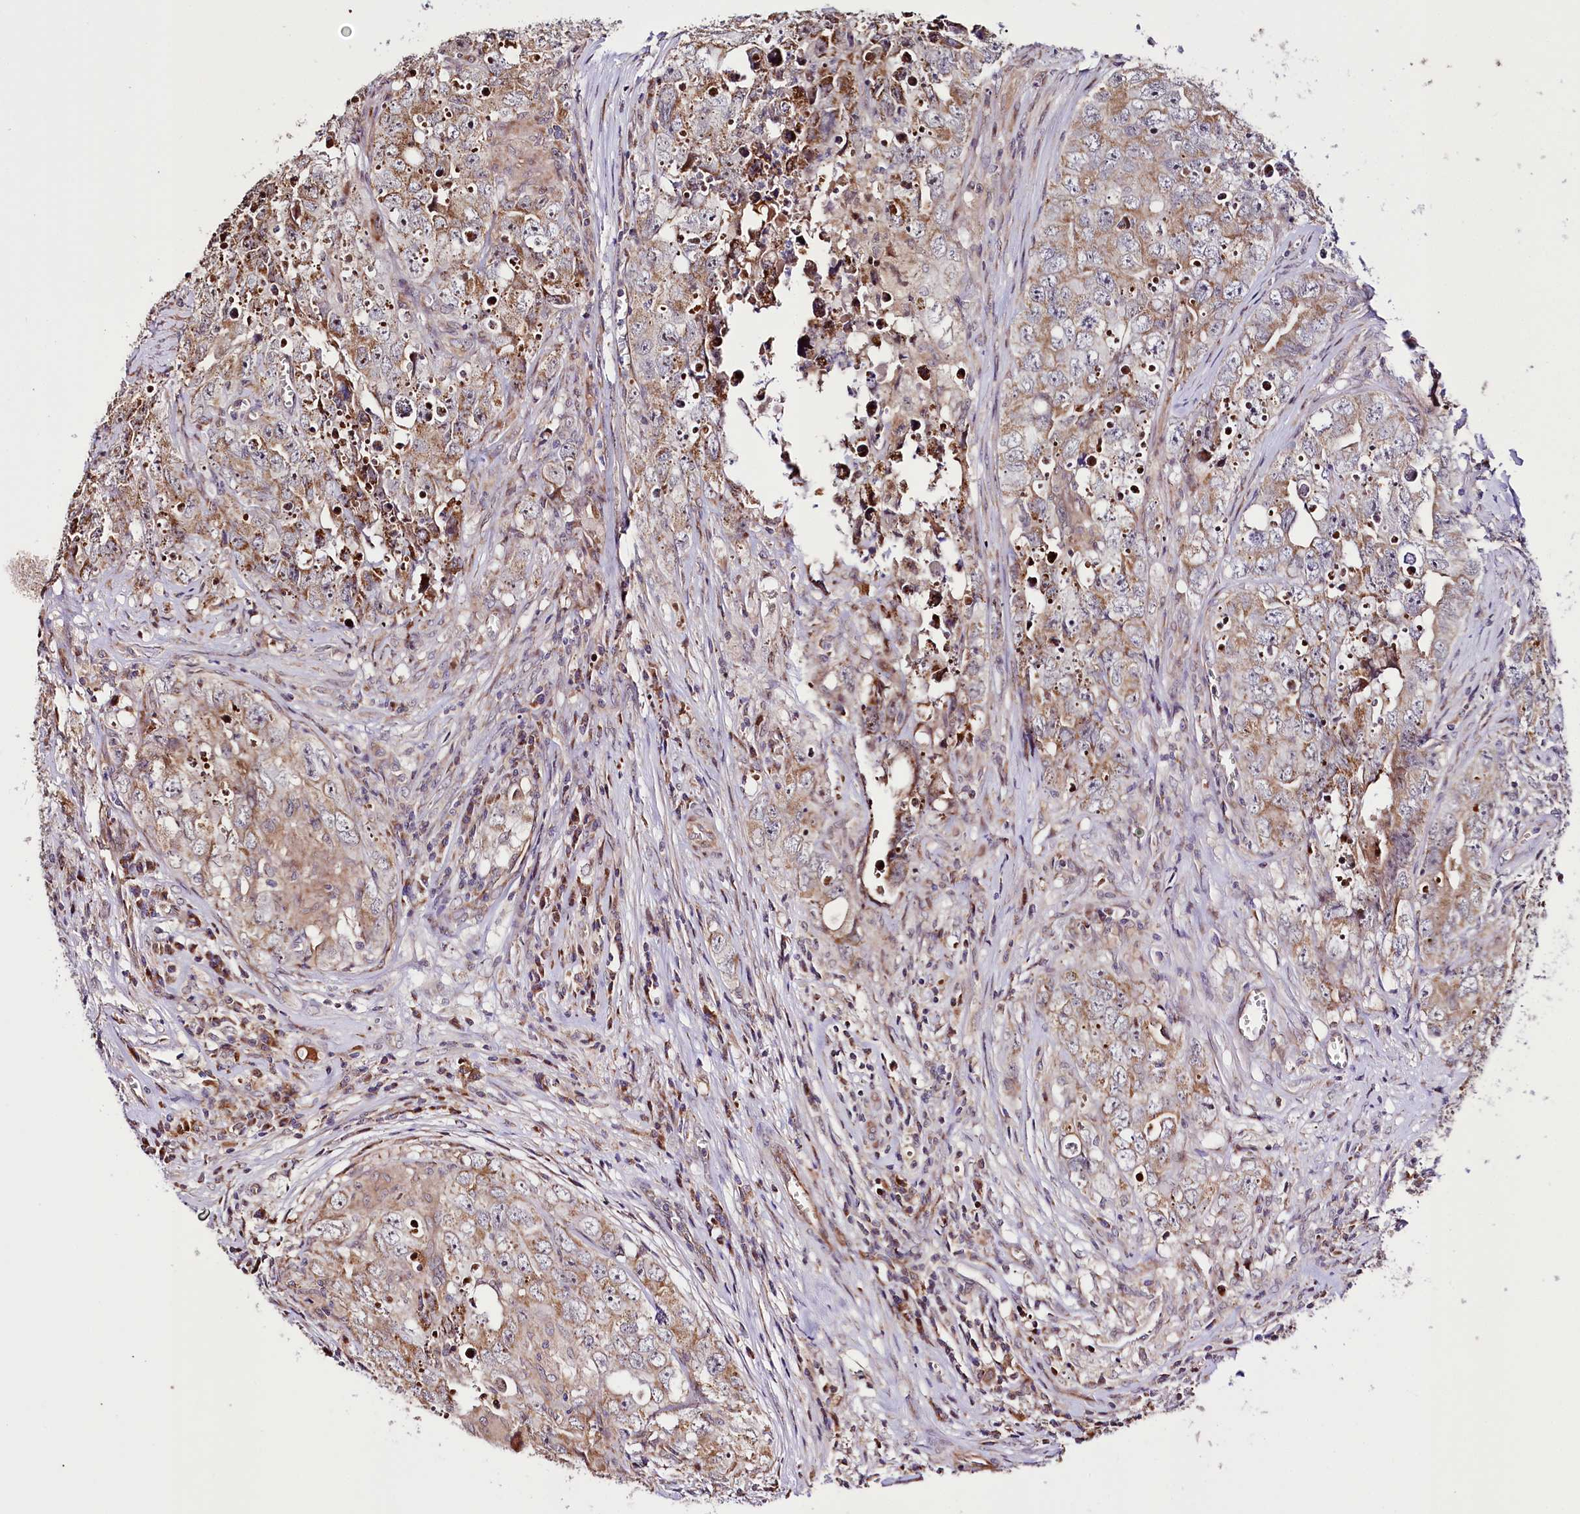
{"staining": {"intensity": "weak", "quantity": ">75%", "location": "cytoplasmic/membranous"}, "tissue": "testis cancer", "cell_type": "Tumor cells", "image_type": "cancer", "snomed": [{"axis": "morphology", "description": "Seminoma, NOS"}, {"axis": "morphology", "description": "Carcinoma, Embryonal, NOS"}, {"axis": "topography", "description": "Testis"}], "caption": "A low amount of weak cytoplasmic/membranous staining is present in about >75% of tumor cells in testis cancer tissue. (IHC, brightfield microscopy, high magnification).", "gene": "ST7", "patient": {"sex": "male", "age": 43}}